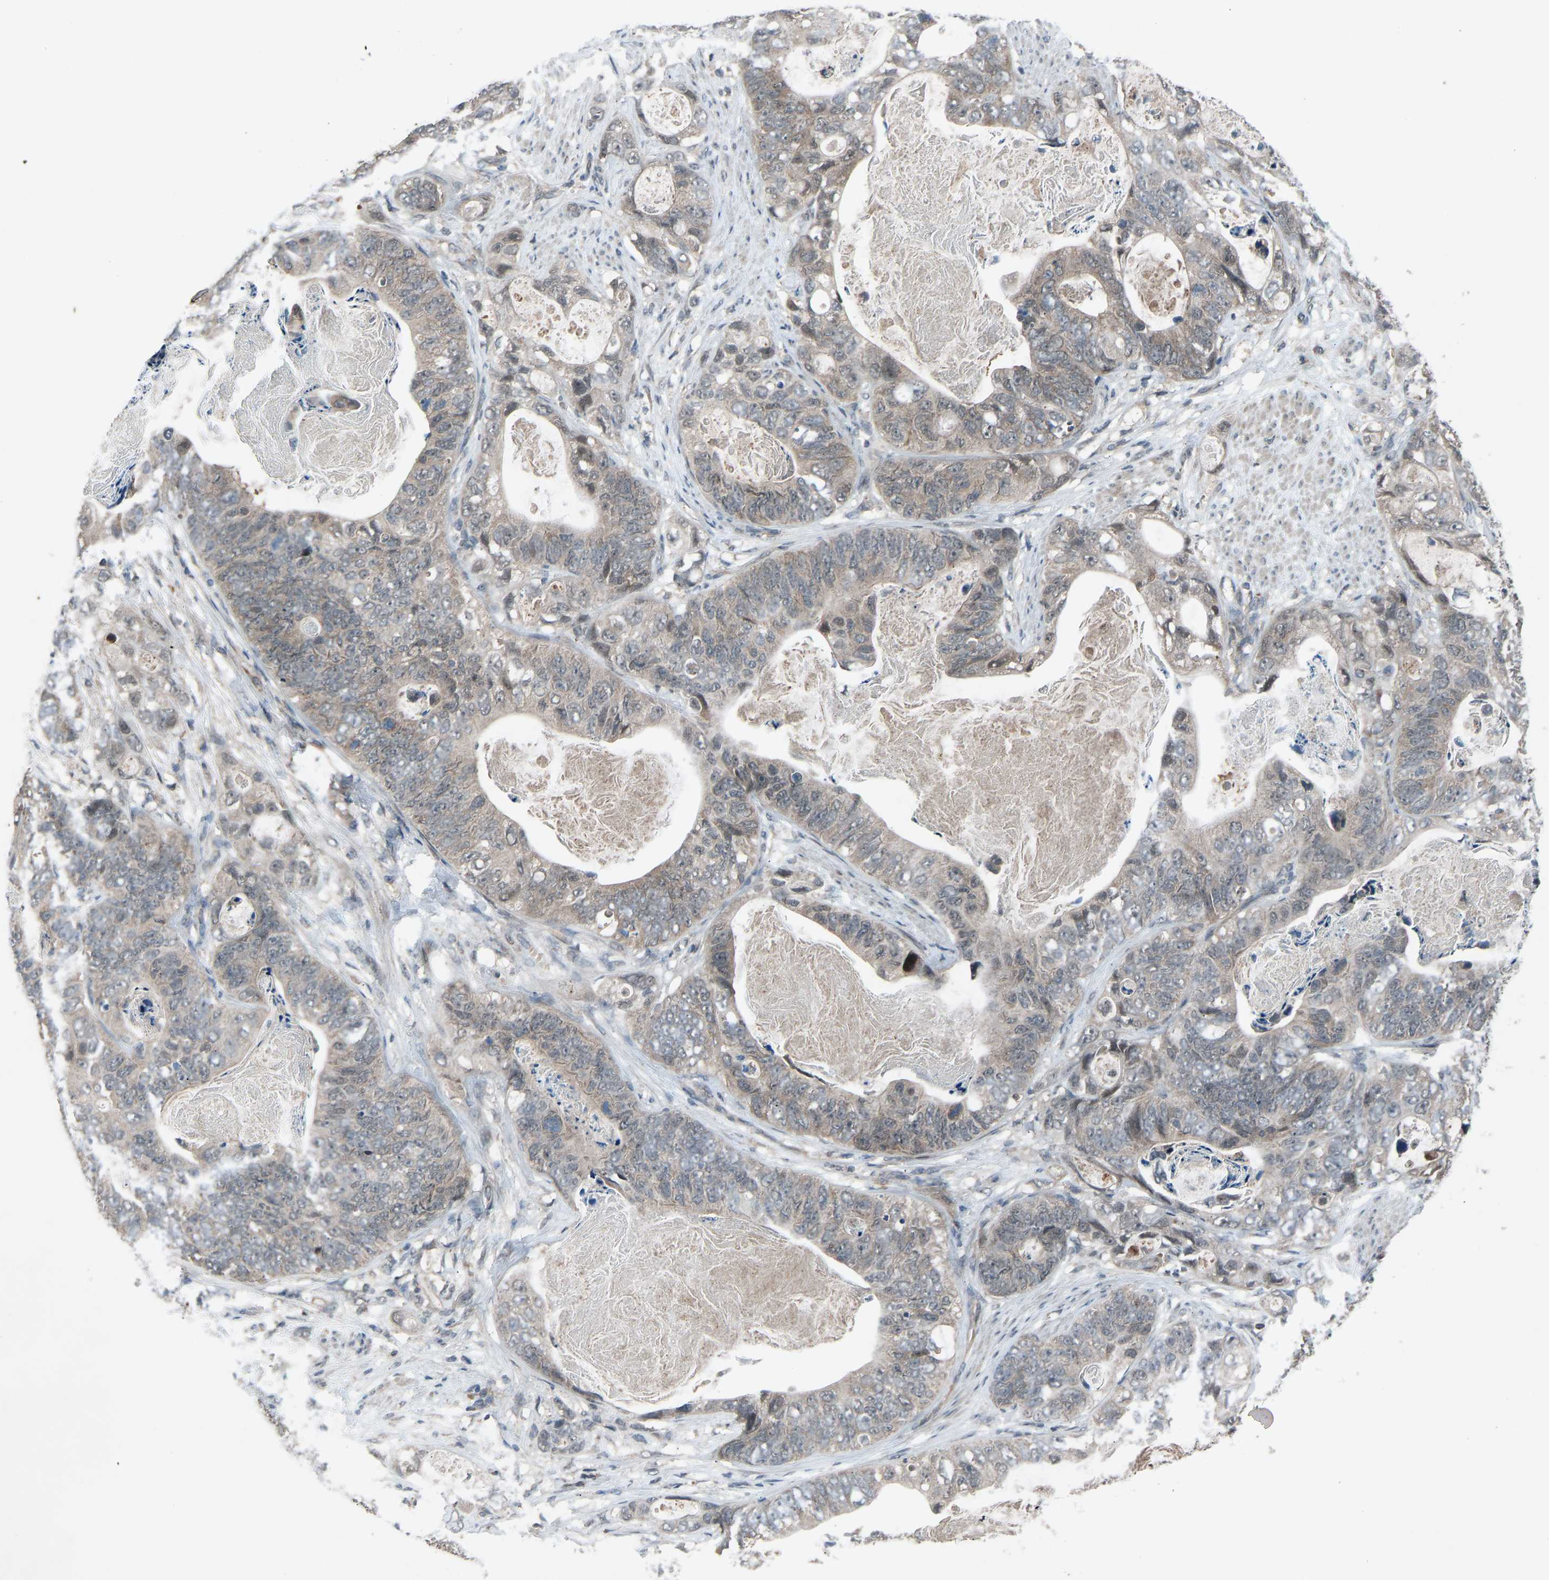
{"staining": {"intensity": "weak", "quantity": ">75%", "location": "cytoplasmic/membranous"}, "tissue": "stomach cancer", "cell_type": "Tumor cells", "image_type": "cancer", "snomed": [{"axis": "morphology", "description": "Adenocarcinoma, NOS"}, {"axis": "topography", "description": "Stomach"}], "caption": "This photomicrograph reveals IHC staining of human stomach cancer, with low weak cytoplasmic/membranous positivity in about >75% of tumor cells.", "gene": "SLC43A1", "patient": {"sex": "female", "age": 89}}